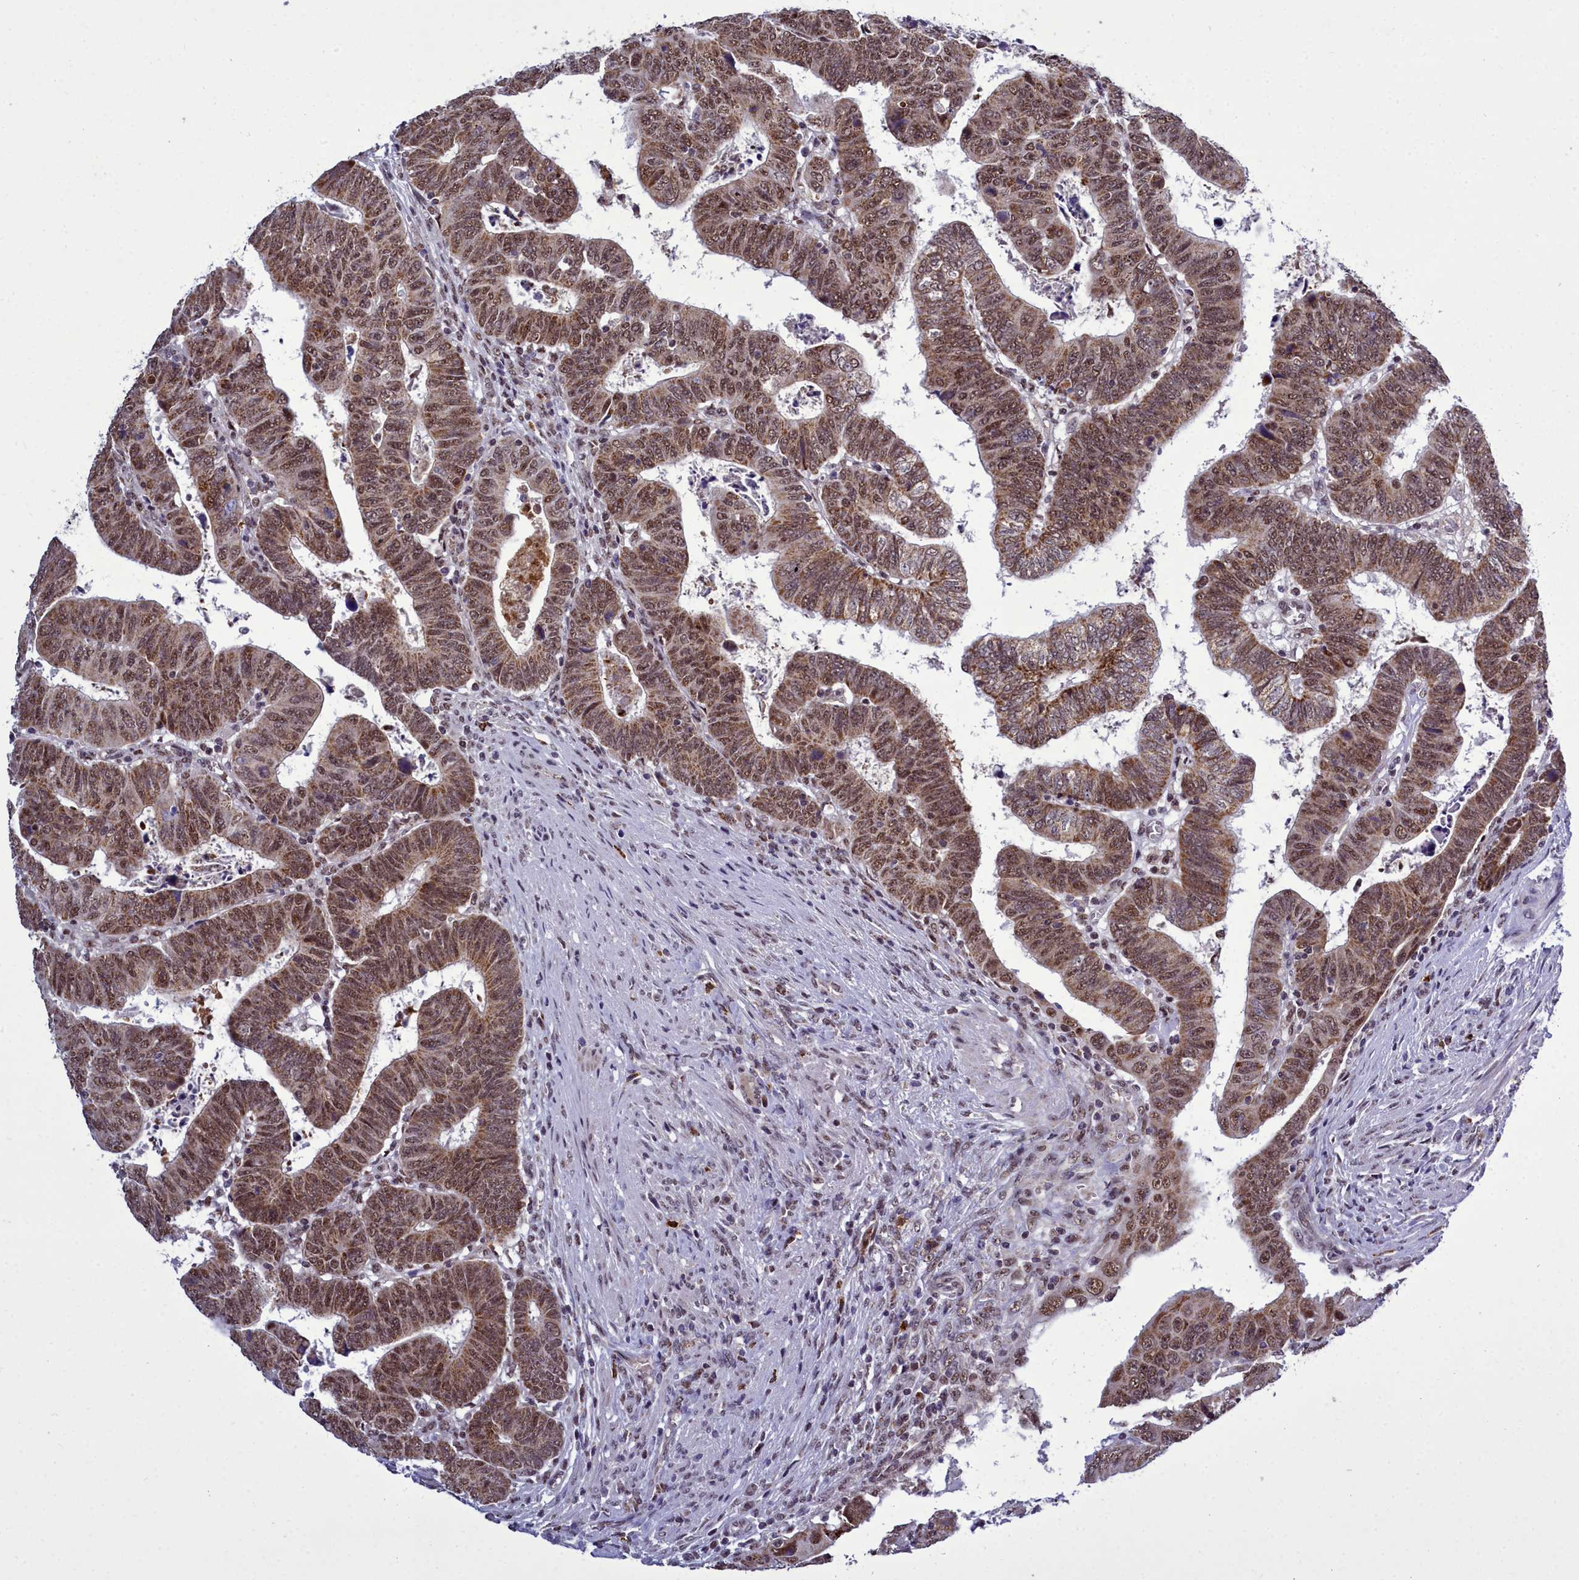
{"staining": {"intensity": "moderate", "quantity": ">75%", "location": "cytoplasmic/membranous,nuclear"}, "tissue": "colorectal cancer", "cell_type": "Tumor cells", "image_type": "cancer", "snomed": [{"axis": "morphology", "description": "Normal tissue, NOS"}, {"axis": "morphology", "description": "Adenocarcinoma, NOS"}, {"axis": "topography", "description": "Rectum"}], "caption": "Immunohistochemical staining of human colorectal adenocarcinoma displays medium levels of moderate cytoplasmic/membranous and nuclear expression in approximately >75% of tumor cells.", "gene": "POM121L2", "patient": {"sex": "female", "age": 65}}